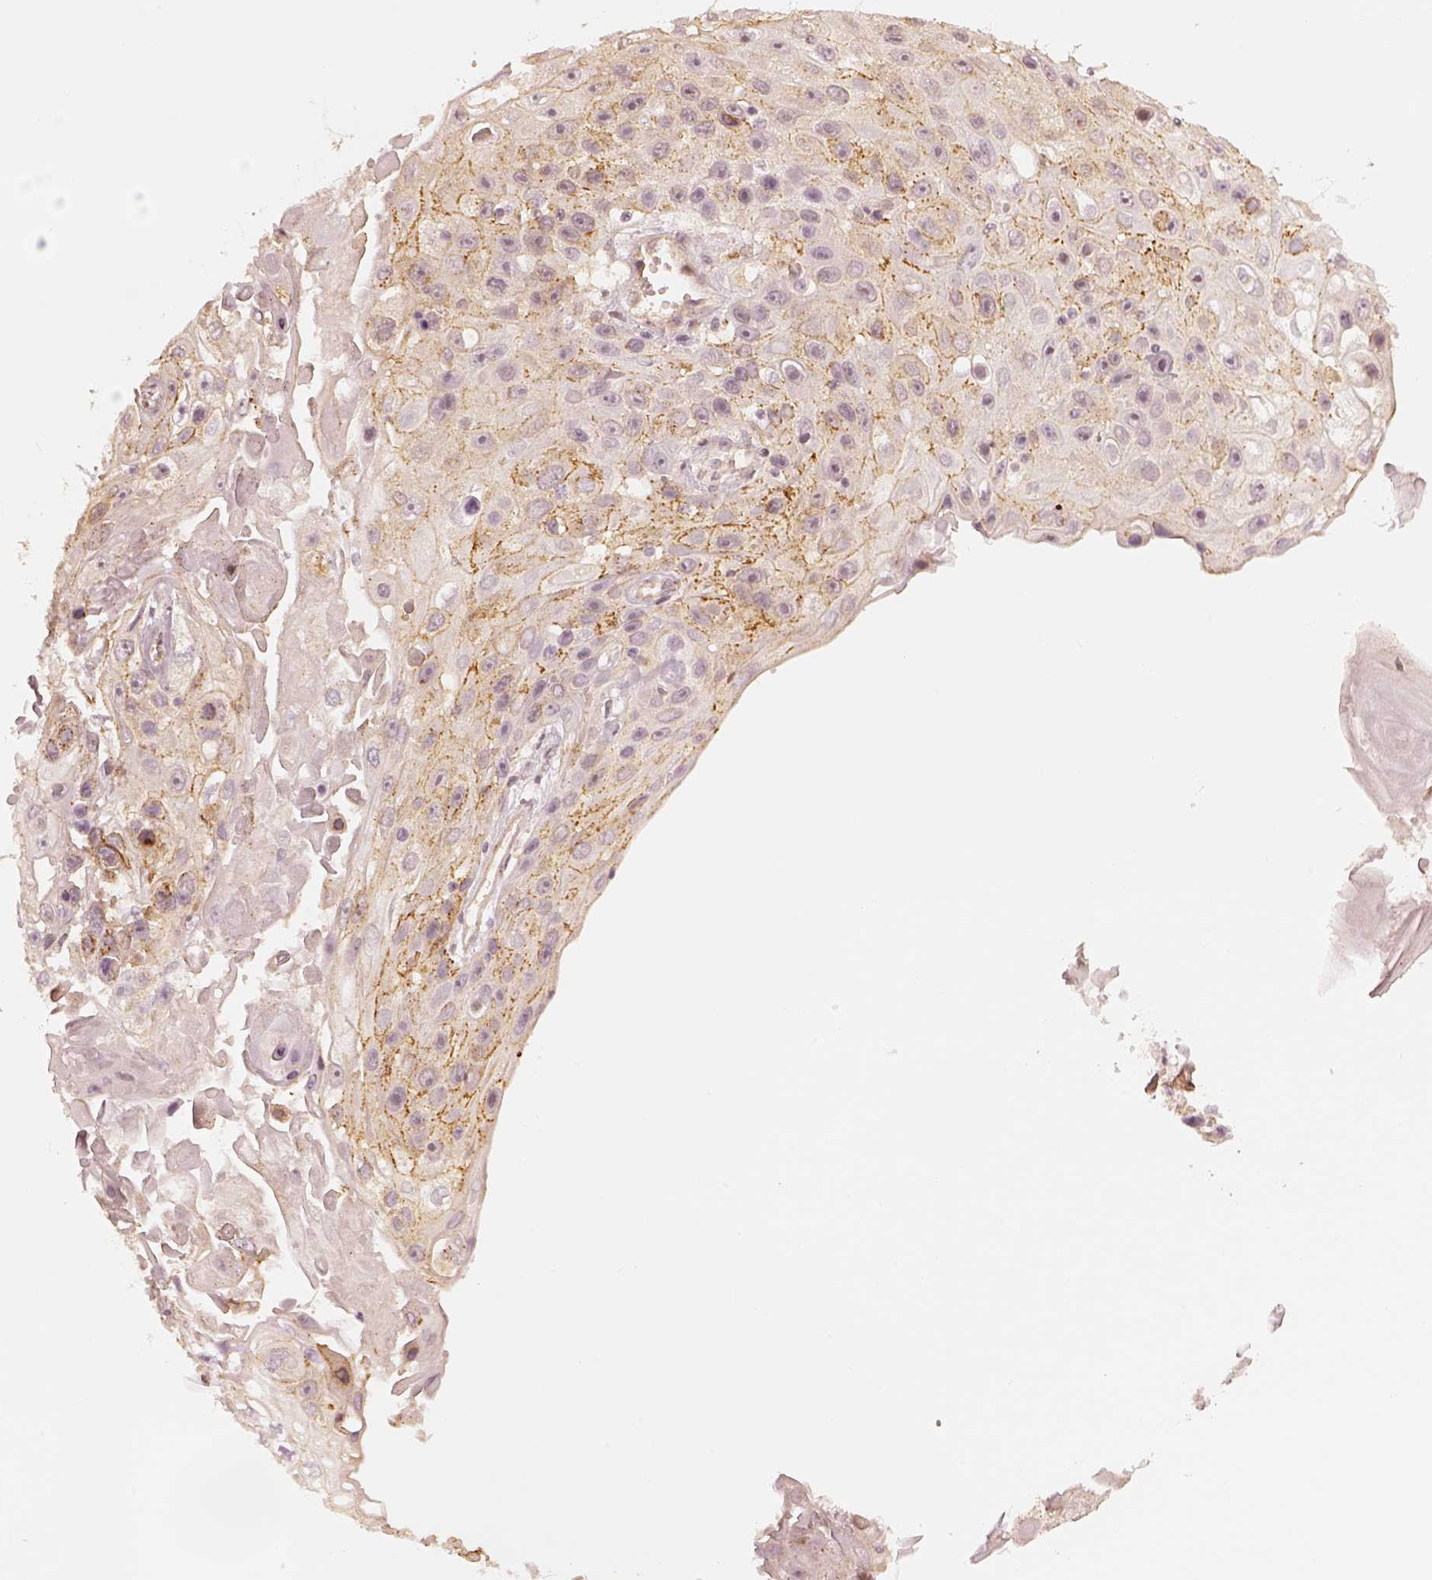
{"staining": {"intensity": "moderate", "quantity": "<25%", "location": "cytoplasmic/membranous"}, "tissue": "skin cancer", "cell_type": "Tumor cells", "image_type": "cancer", "snomed": [{"axis": "morphology", "description": "Squamous cell carcinoma, NOS"}, {"axis": "topography", "description": "Skin"}], "caption": "Protein staining of skin squamous cell carcinoma tissue reveals moderate cytoplasmic/membranous positivity in about <25% of tumor cells. (Stains: DAB in brown, nuclei in blue, Microscopy: brightfield microscopy at high magnification).", "gene": "GORASP2", "patient": {"sex": "male", "age": 82}}